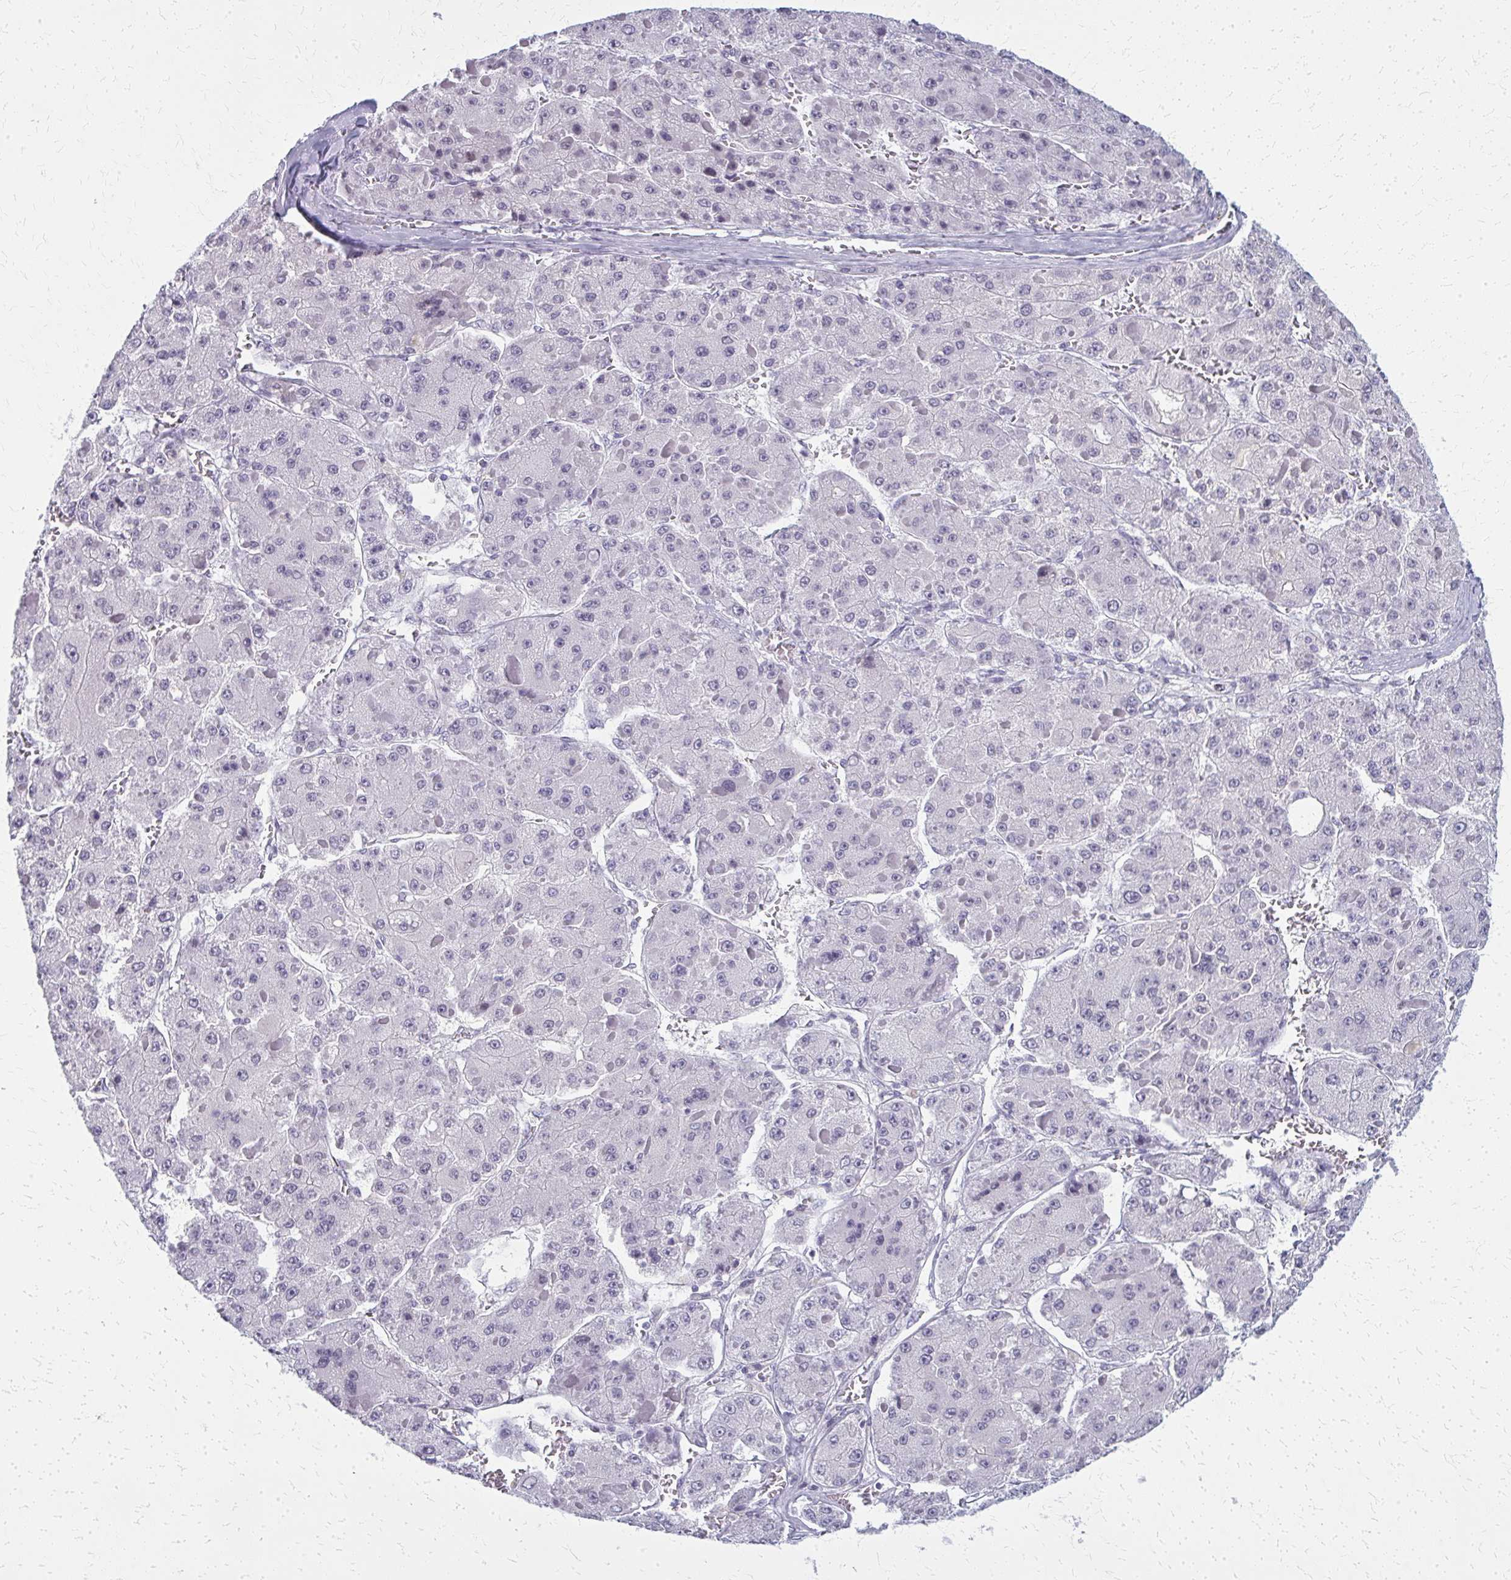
{"staining": {"intensity": "negative", "quantity": "none", "location": "none"}, "tissue": "liver cancer", "cell_type": "Tumor cells", "image_type": "cancer", "snomed": [{"axis": "morphology", "description": "Carcinoma, Hepatocellular, NOS"}, {"axis": "topography", "description": "Liver"}], "caption": "A high-resolution micrograph shows IHC staining of liver cancer (hepatocellular carcinoma), which reveals no significant staining in tumor cells.", "gene": "CASQ2", "patient": {"sex": "female", "age": 73}}